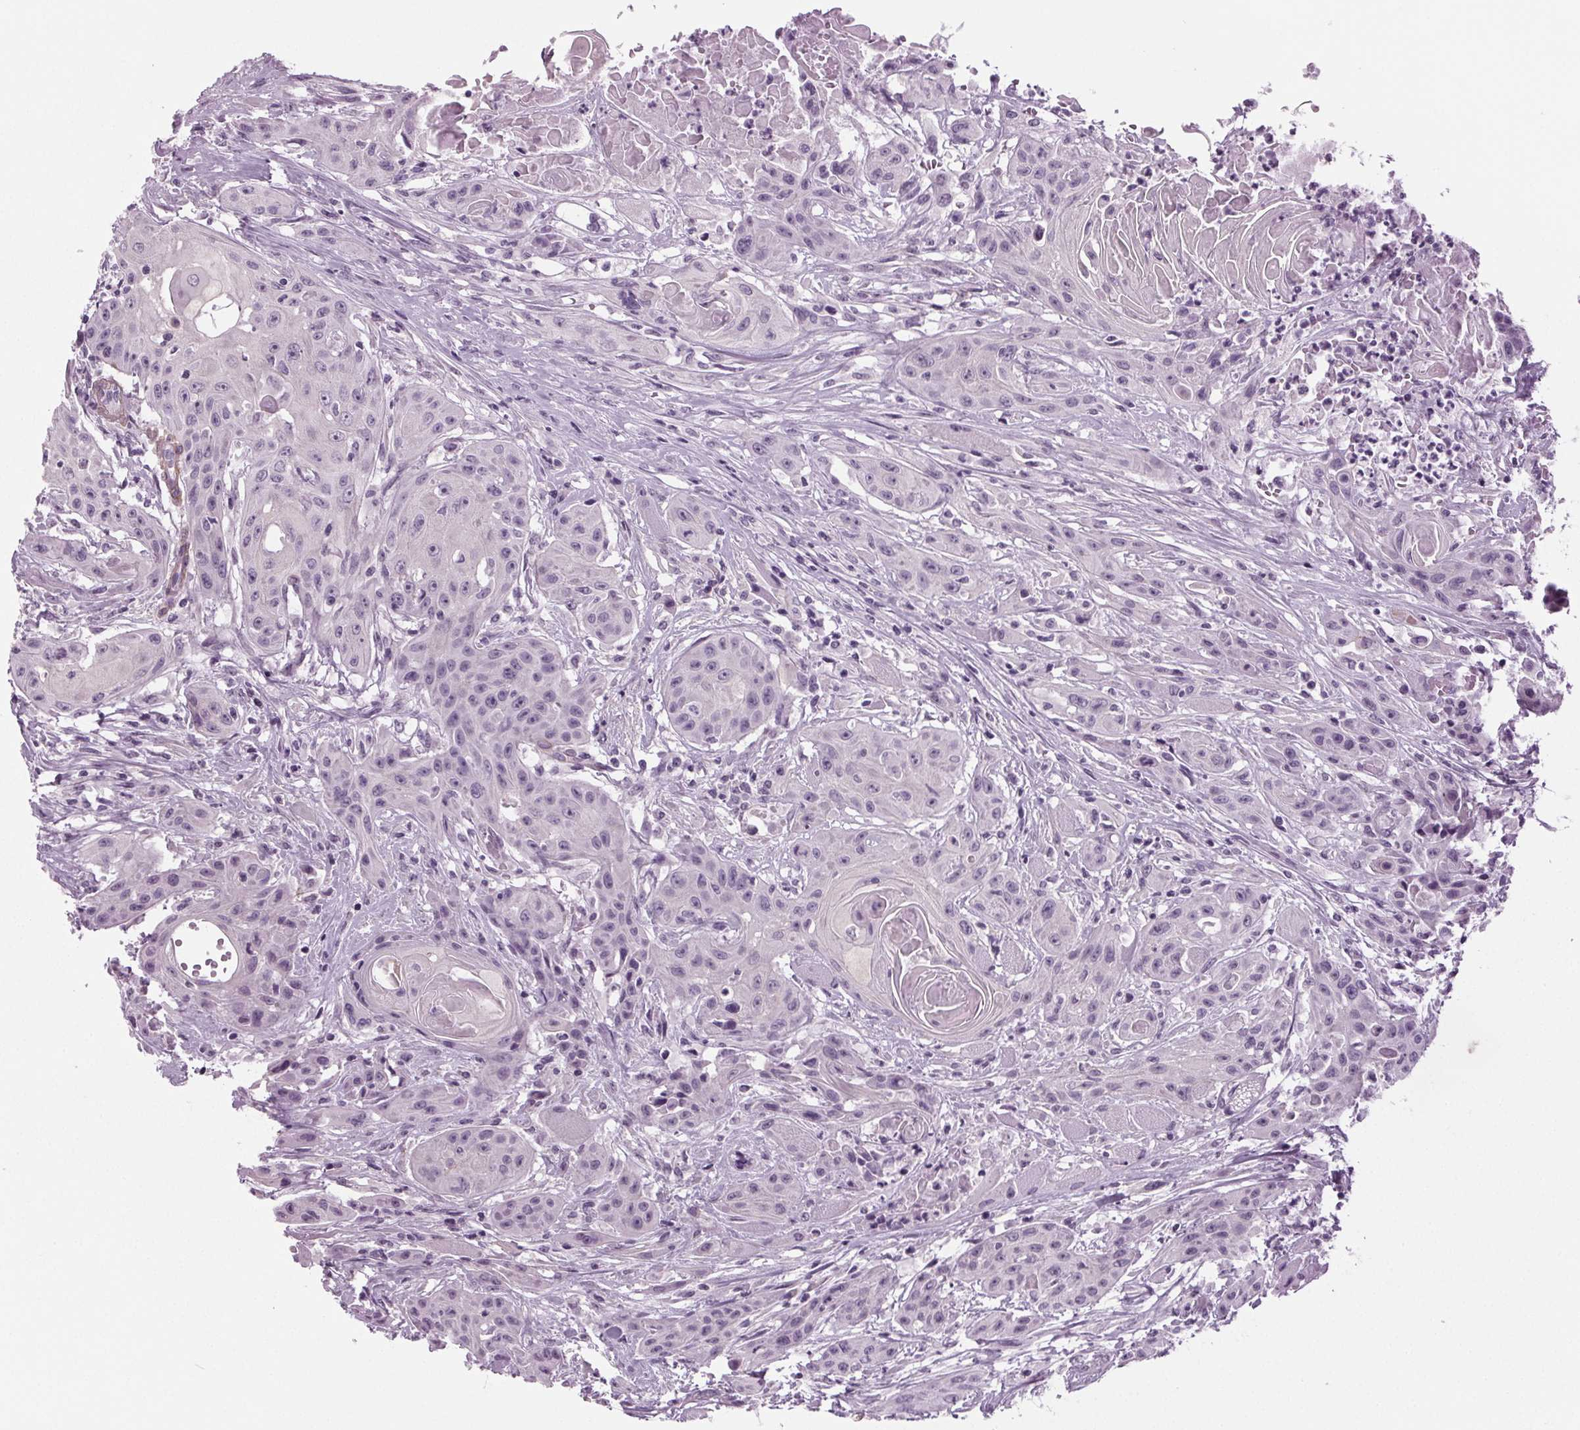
{"staining": {"intensity": "negative", "quantity": "none", "location": "none"}, "tissue": "head and neck cancer", "cell_type": "Tumor cells", "image_type": "cancer", "snomed": [{"axis": "morphology", "description": "Squamous cell carcinoma, NOS"}, {"axis": "topography", "description": "Oral tissue"}, {"axis": "topography", "description": "Head-Neck"}, {"axis": "topography", "description": "Neck, NOS"}], "caption": "Immunohistochemistry photomicrograph of neoplastic tissue: human head and neck squamous cell carcinoma stained with DAB (3,3'-diaminobenzidine) displays no significant protein staining in tumor cells.", "gene": "BHLHE22", "patient": {"sex": "female", "age": 55}}